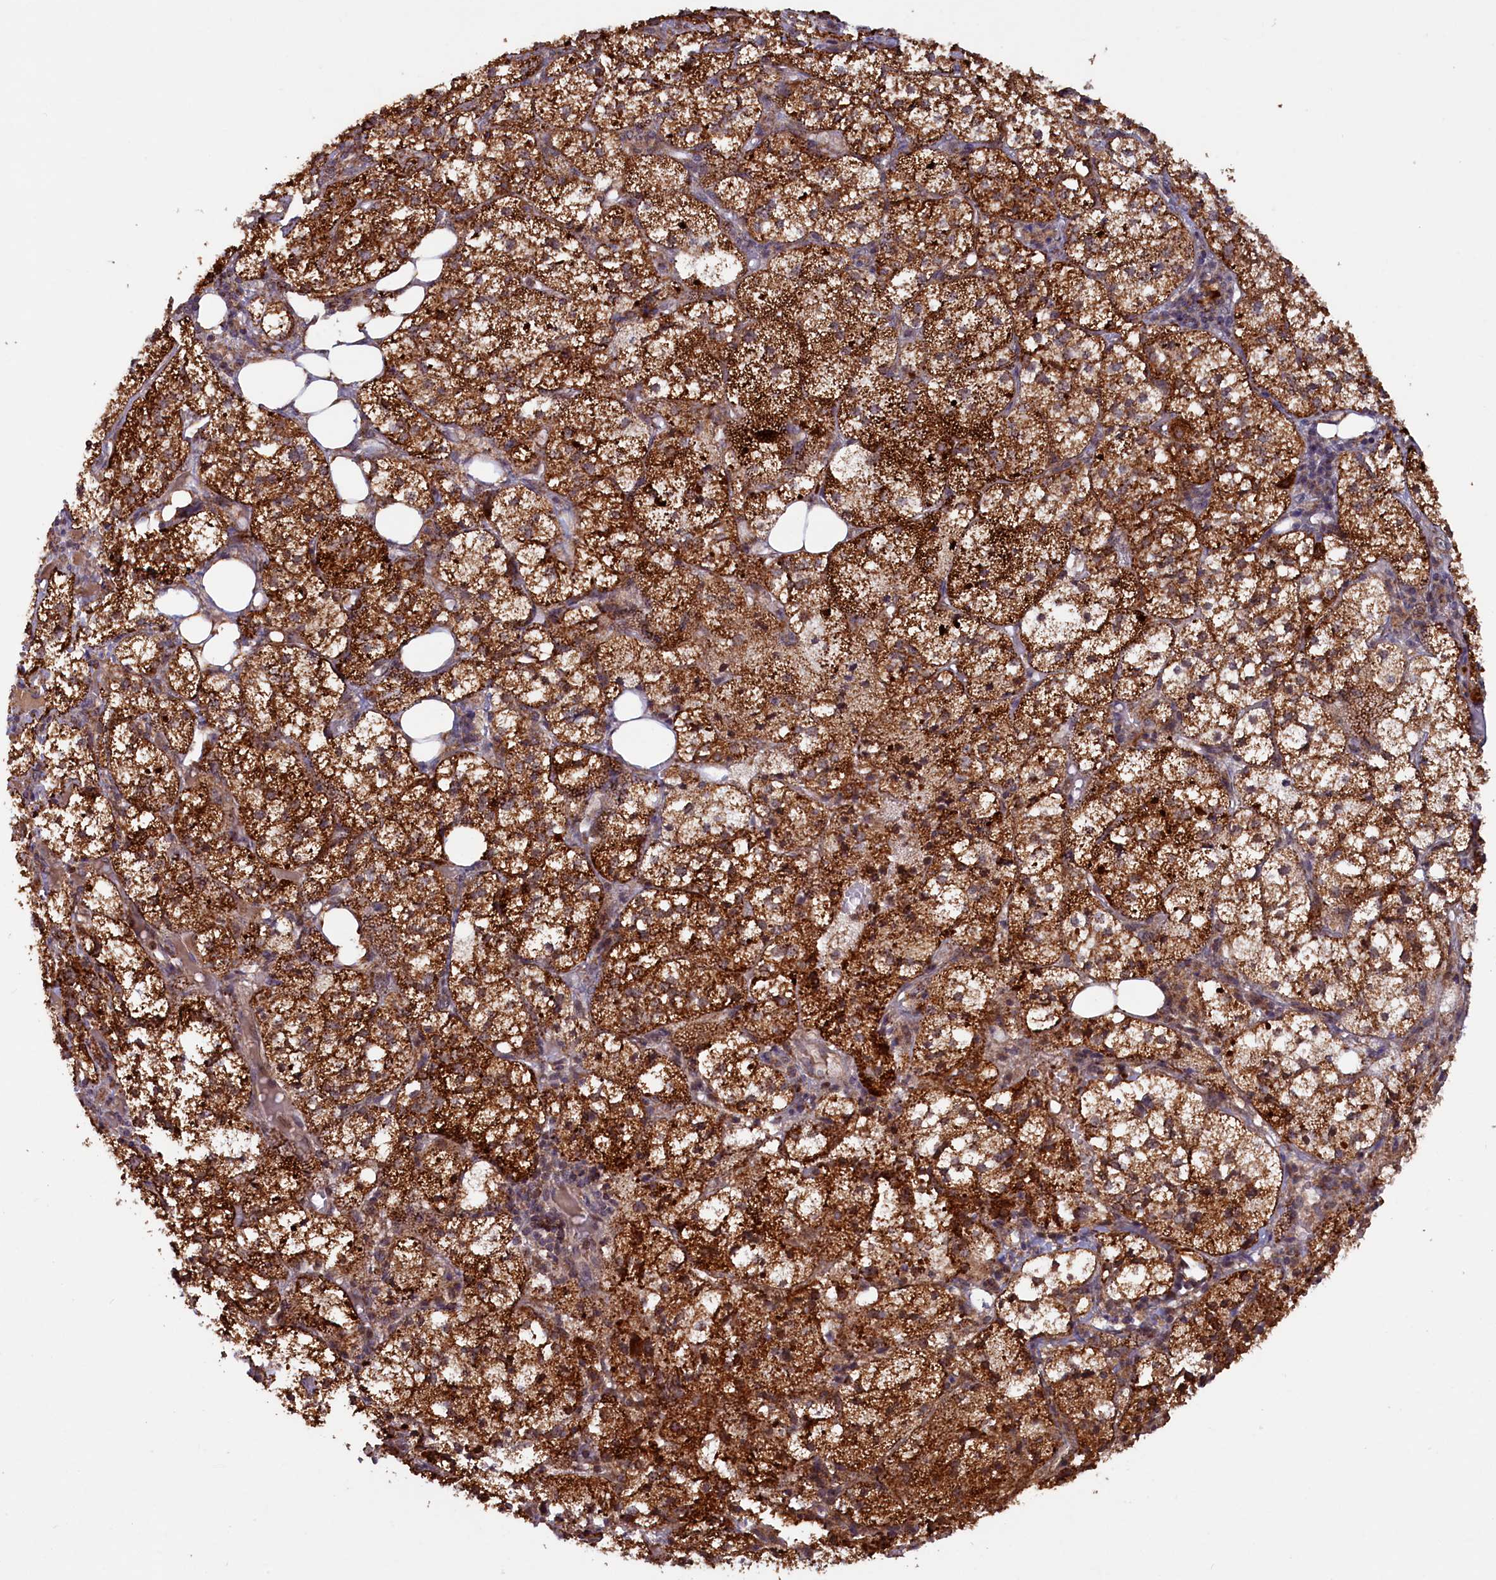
{"staining": {"intensity": "strong", "quantity": ">75%", "location": "cytoplasmic/membranous"}, "tissue": "adrenal gland", "cell_type": "Glandular cells", "image_type": "normal", "snomed": [{"axis": "morphology", "description": "Normal tissue, NOS"}, {"axis": "topography", "description": "Adrenal gland"}], "caption": "Brown immunohistochemical staining in benign human adrenal gland exhibits strong cytoplasmic/membranous expression in approximately >75% of glandular cells.", "gene": "DUS3L", "patient": {"sex": "female", "age": 61}}